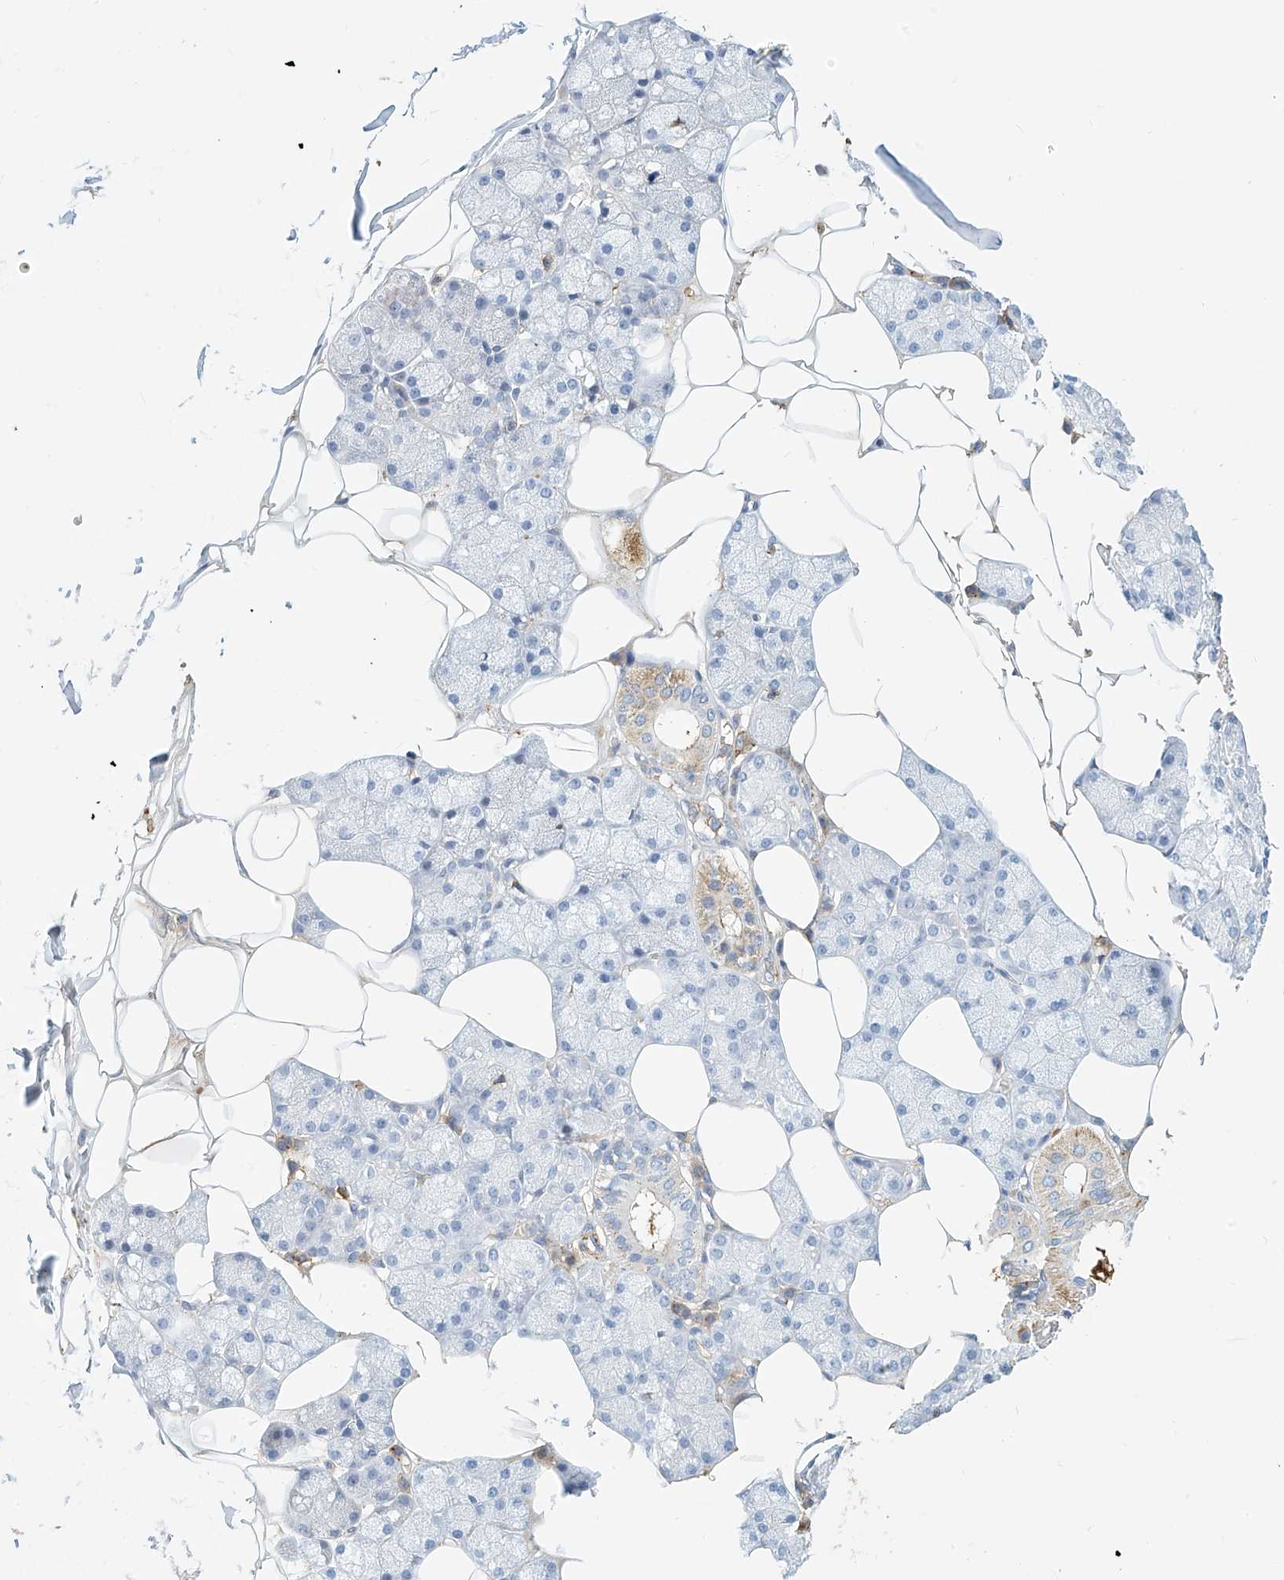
{"staining": {"intensity": "moderate", "quantity": "<25%", "location": "cytoplasmic/membranous"}, "tissue": "salivary gland", "cell_type": "Glandular cells", "image_type": "normal", "snomed": [{"axis": "morphology", "description": "Normal tissue, NOS"}, {"axis": "topography", "description": "Salivary gland"}], "caption": "Salivary gland stained with DAB (3,3'-diaminobenzidine) immunohistochemistry (IHC) shows low levels of moderate cytoplasmic/membranous staining in approximately <25% of glandular cells.", "gene": "TXNDC9", "patient": {"sex": "male", "age": 62}}